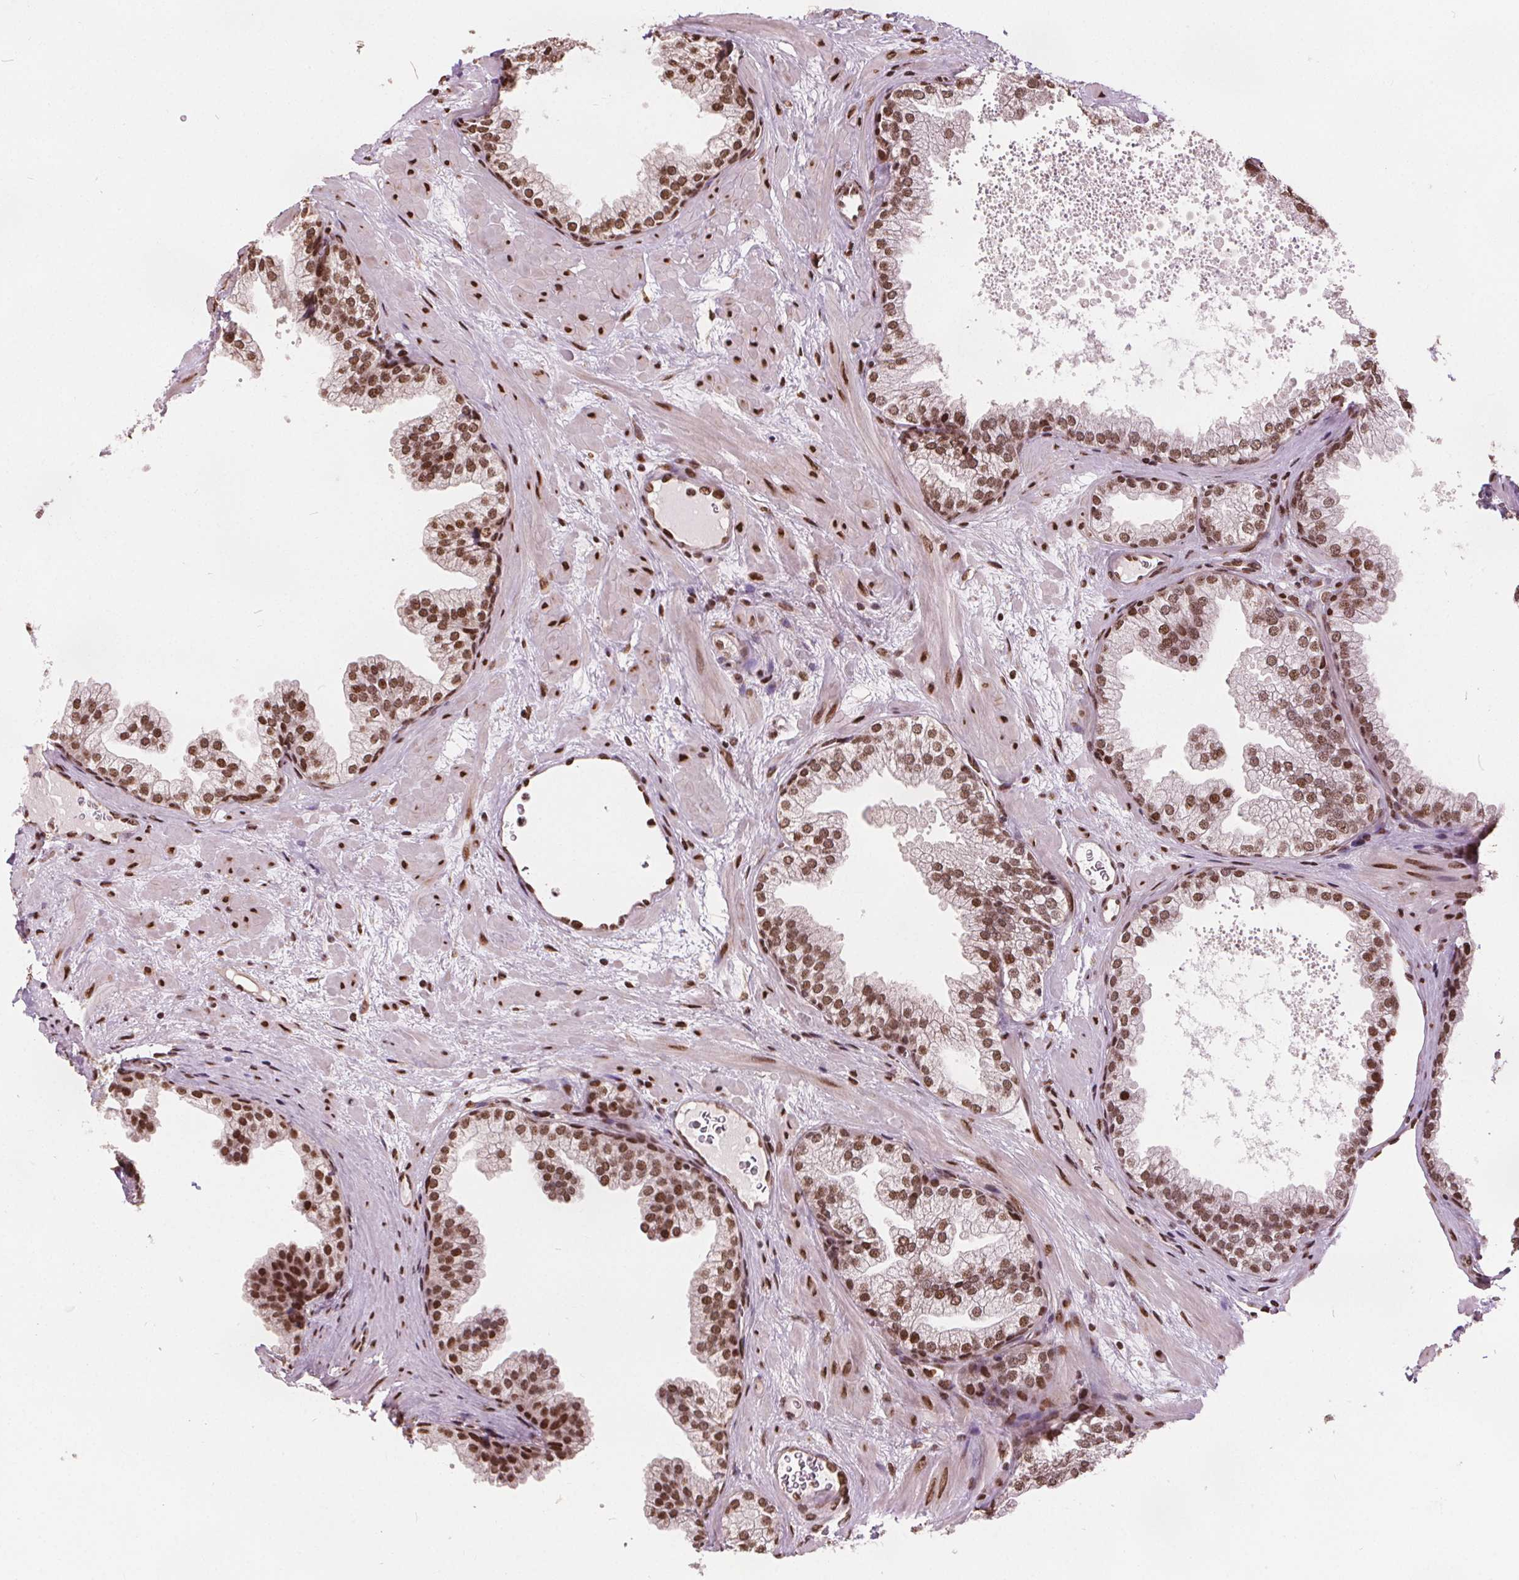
{"staining": {"intensity": "strong", "quantity": ">75%", "location": "nuclear"}, "tissue": "prostate", "cell_type": "Glandular cells", "image_type": "normal", "snomed": [{"axis": "morphology", "description": "Normal tissue, NOS"}, {"axis": "topography", "description": "Prostate"}], "caption": "Brown immunohistochemical staining in benign human prostate reveals strong nuclear positivity in about >75% of glandular cells. Using DAB (brown) and hematoxylin (blue) stains, captured at high magnification using brightfield microscopy.", "gene": "ISLR2", "patient": {"sex": "male", "age": 37}}